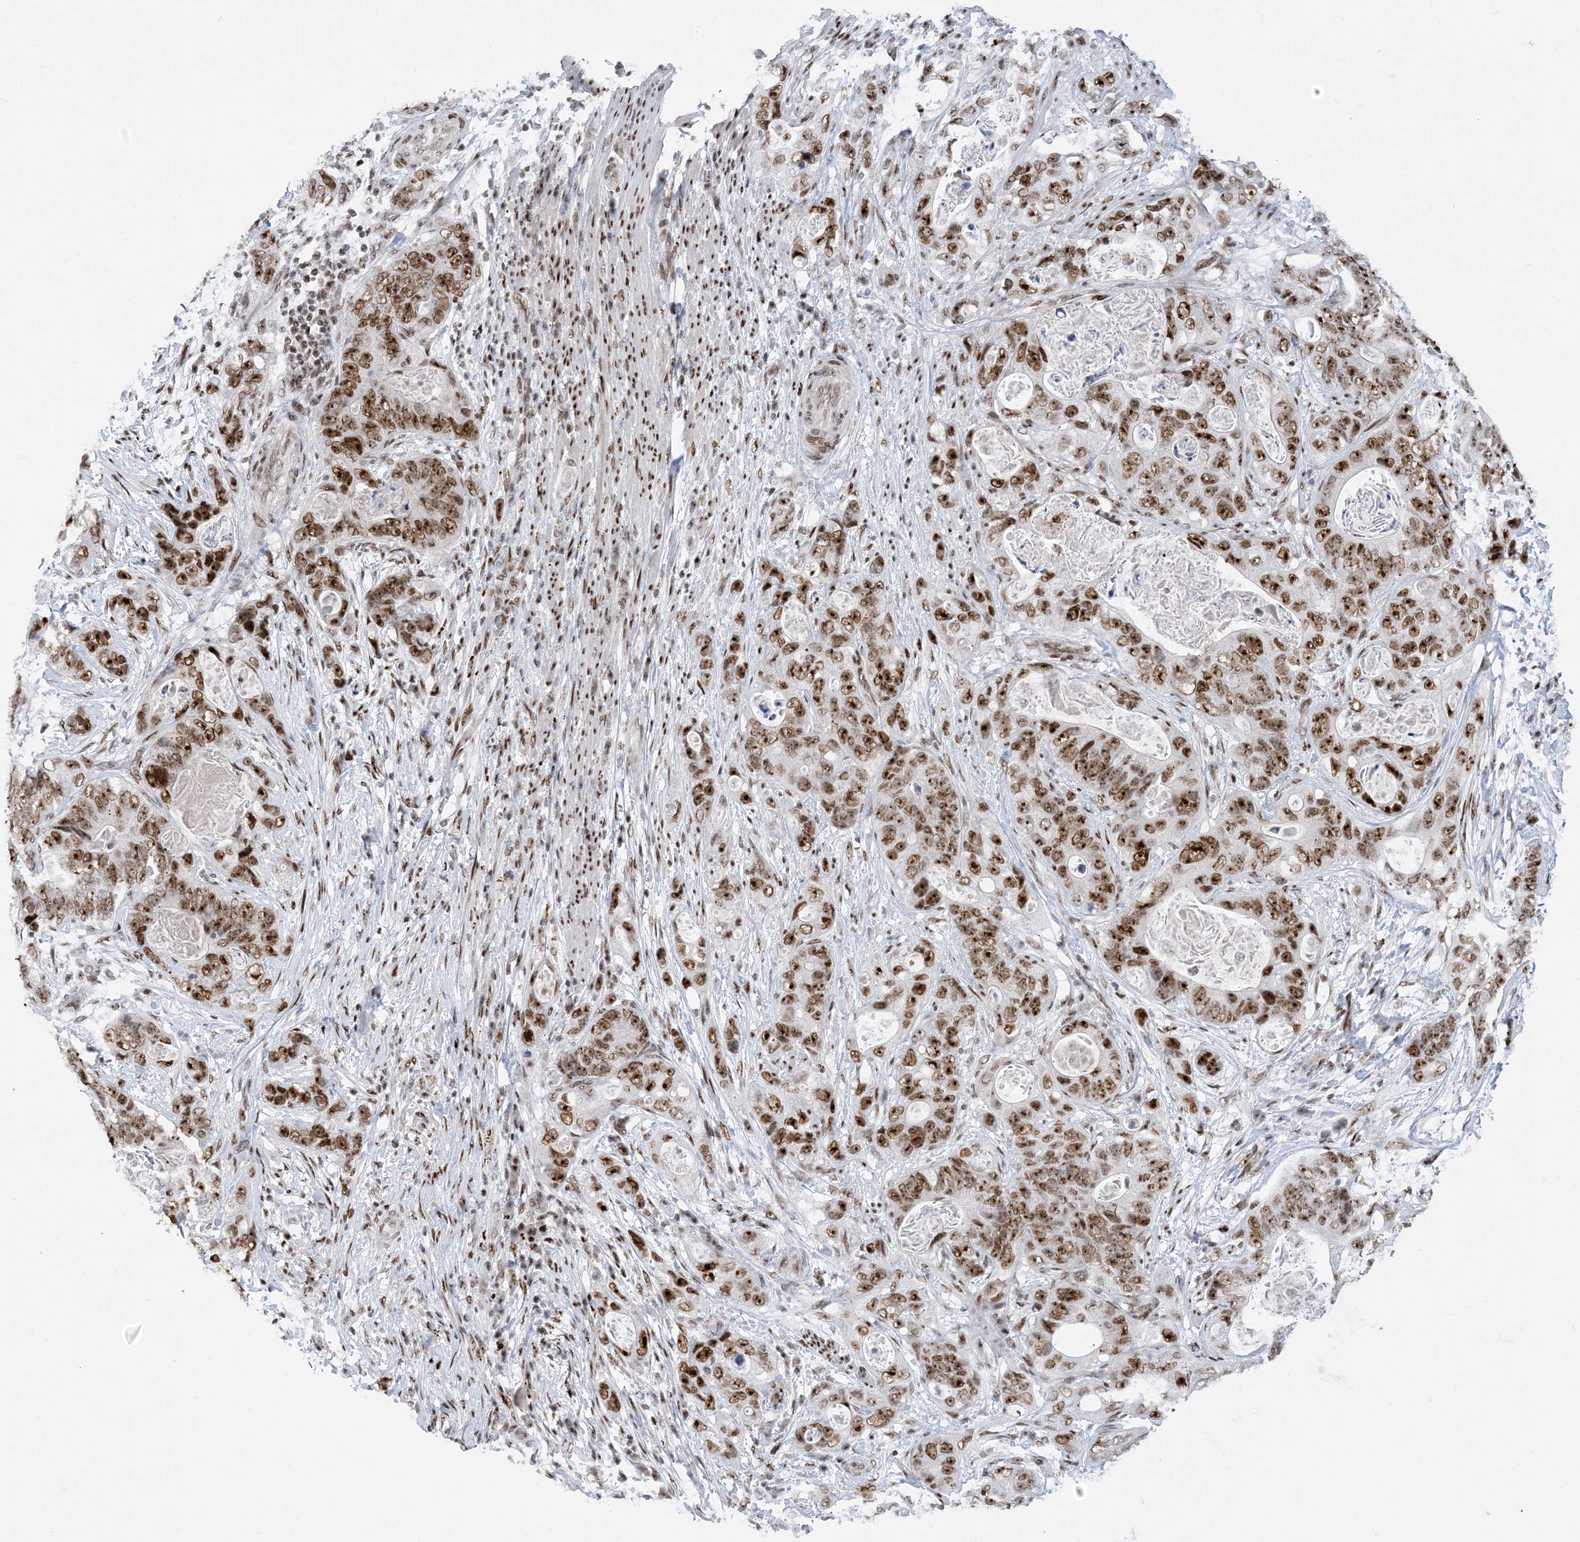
{"staining": {"intensity": "moderate", "quantity": ">75%", "location": "nuclear"}, "tissue": "stomach cancer", "cell_type": "Tumor cells", "image_type": "cancer", "snomed": [{"axis": "morphology", "description": "Adenocarcinoma, NOS"}, {"axis": "topography", "description": "Stomach"}], "caption": "Human stomach cancer (adenocarcinoma) stained for a protein (brown) shows moderate nuclear positive positivity in about >75% of tumor cells.", "gene": "TSPYL1", "patient": {"sex": "female", "age": 89}}